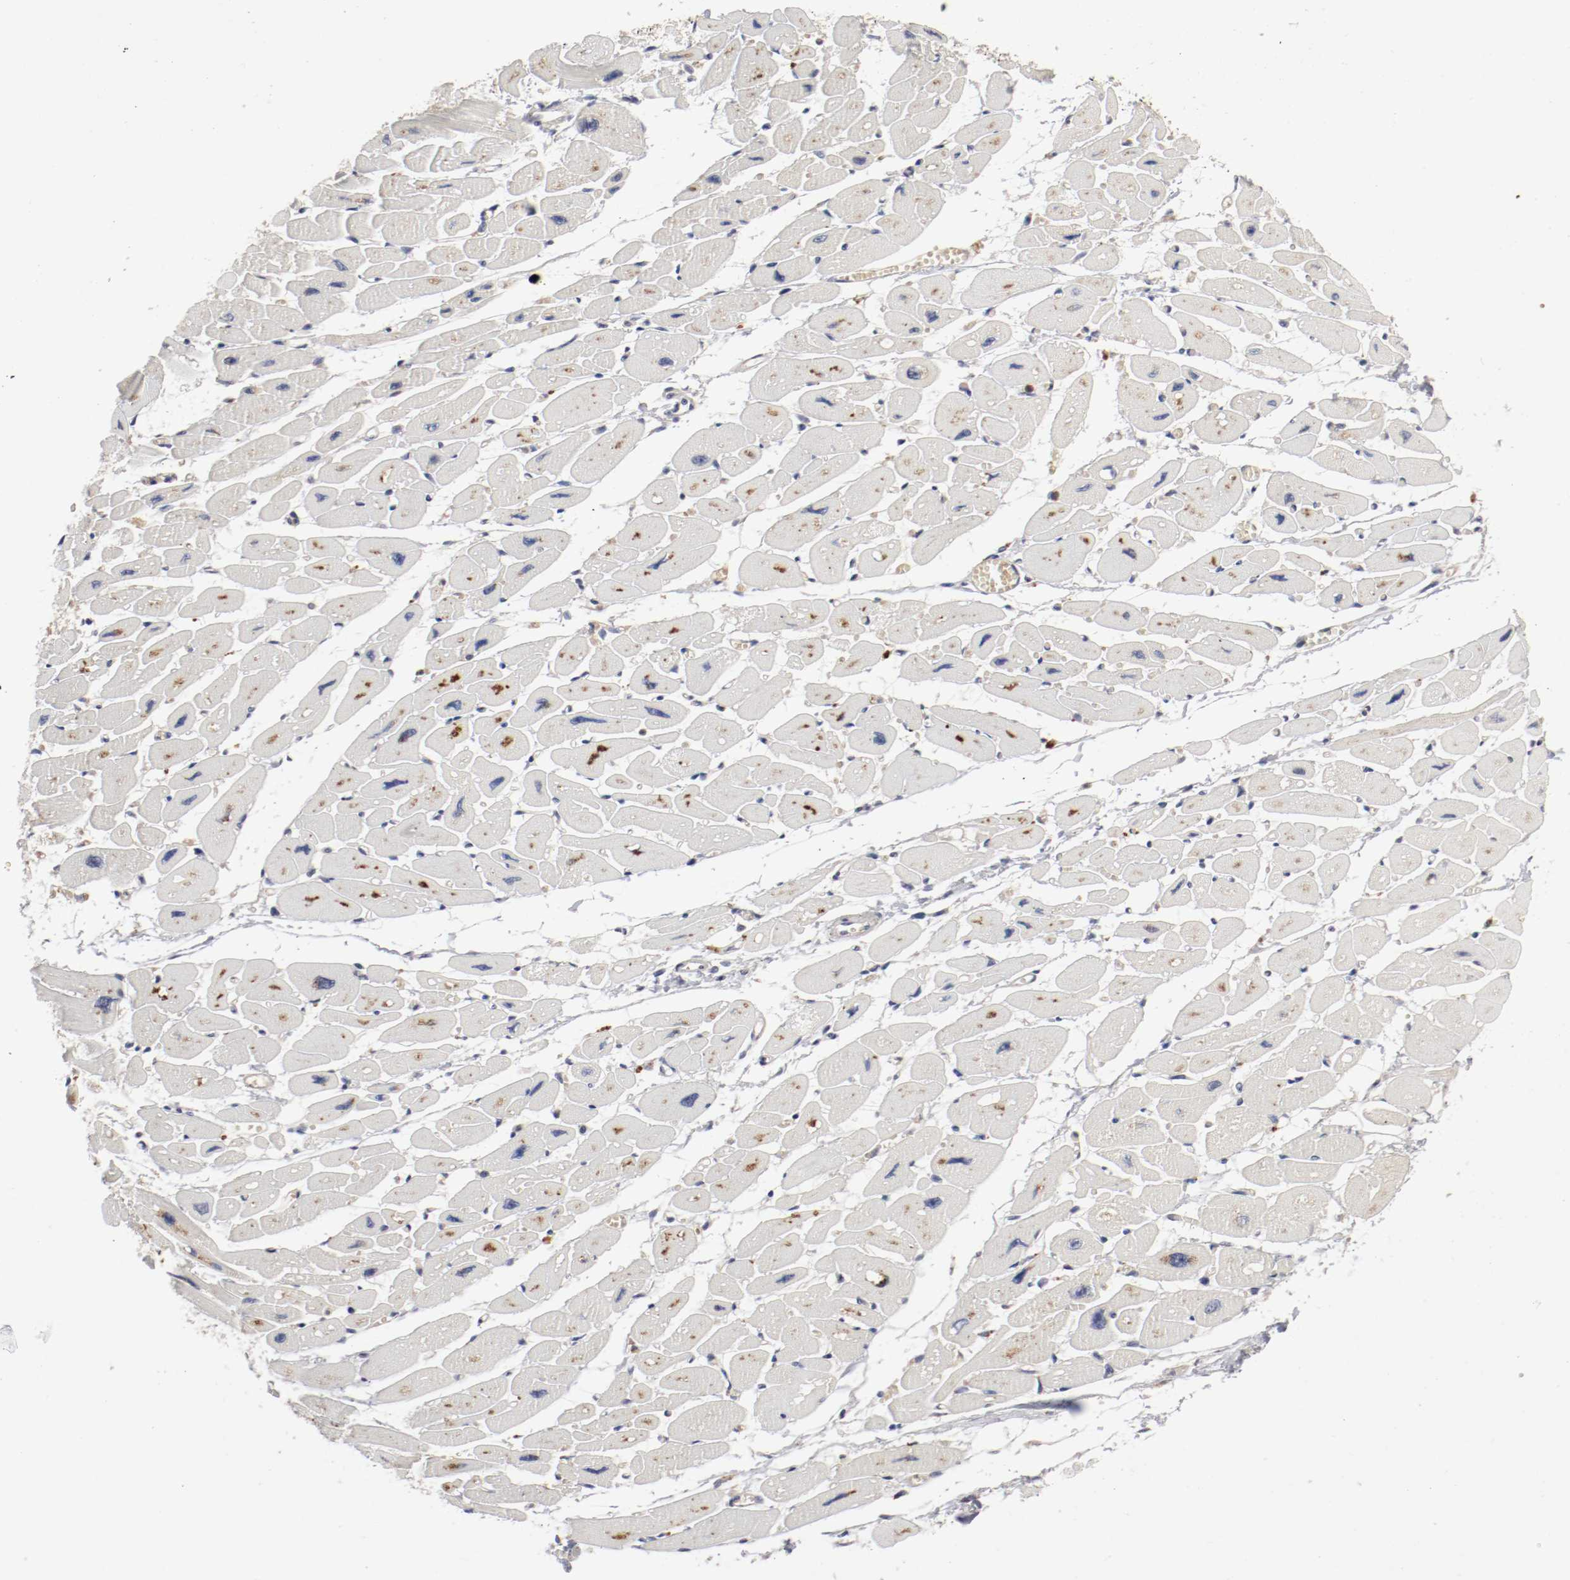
{"staining": {"intensity": "moderate", "quantity": "25%-75%", "location": "cytoplasmic/membranous"}, "tissue": "heart muscle", "cell_type": "Cardiomyocytes", "image_type": "normal", "snomed": [{"axis": "morphology", "description": "Normal tissue, NOS"}, {"axis": "topography", "description": "Heart"}], "caption": "Protein expression analysis of benign heart muscle reveals moderate cytoplasmic/membranous expression in approximately 25%-75% of cardiomyocytes. (Stains: DAB in brown, nuclei in blue, Microscopy: brightfield microscopy at high magnification).", "gene": "REN", "patient": {"sex": "female", "age": 54}}